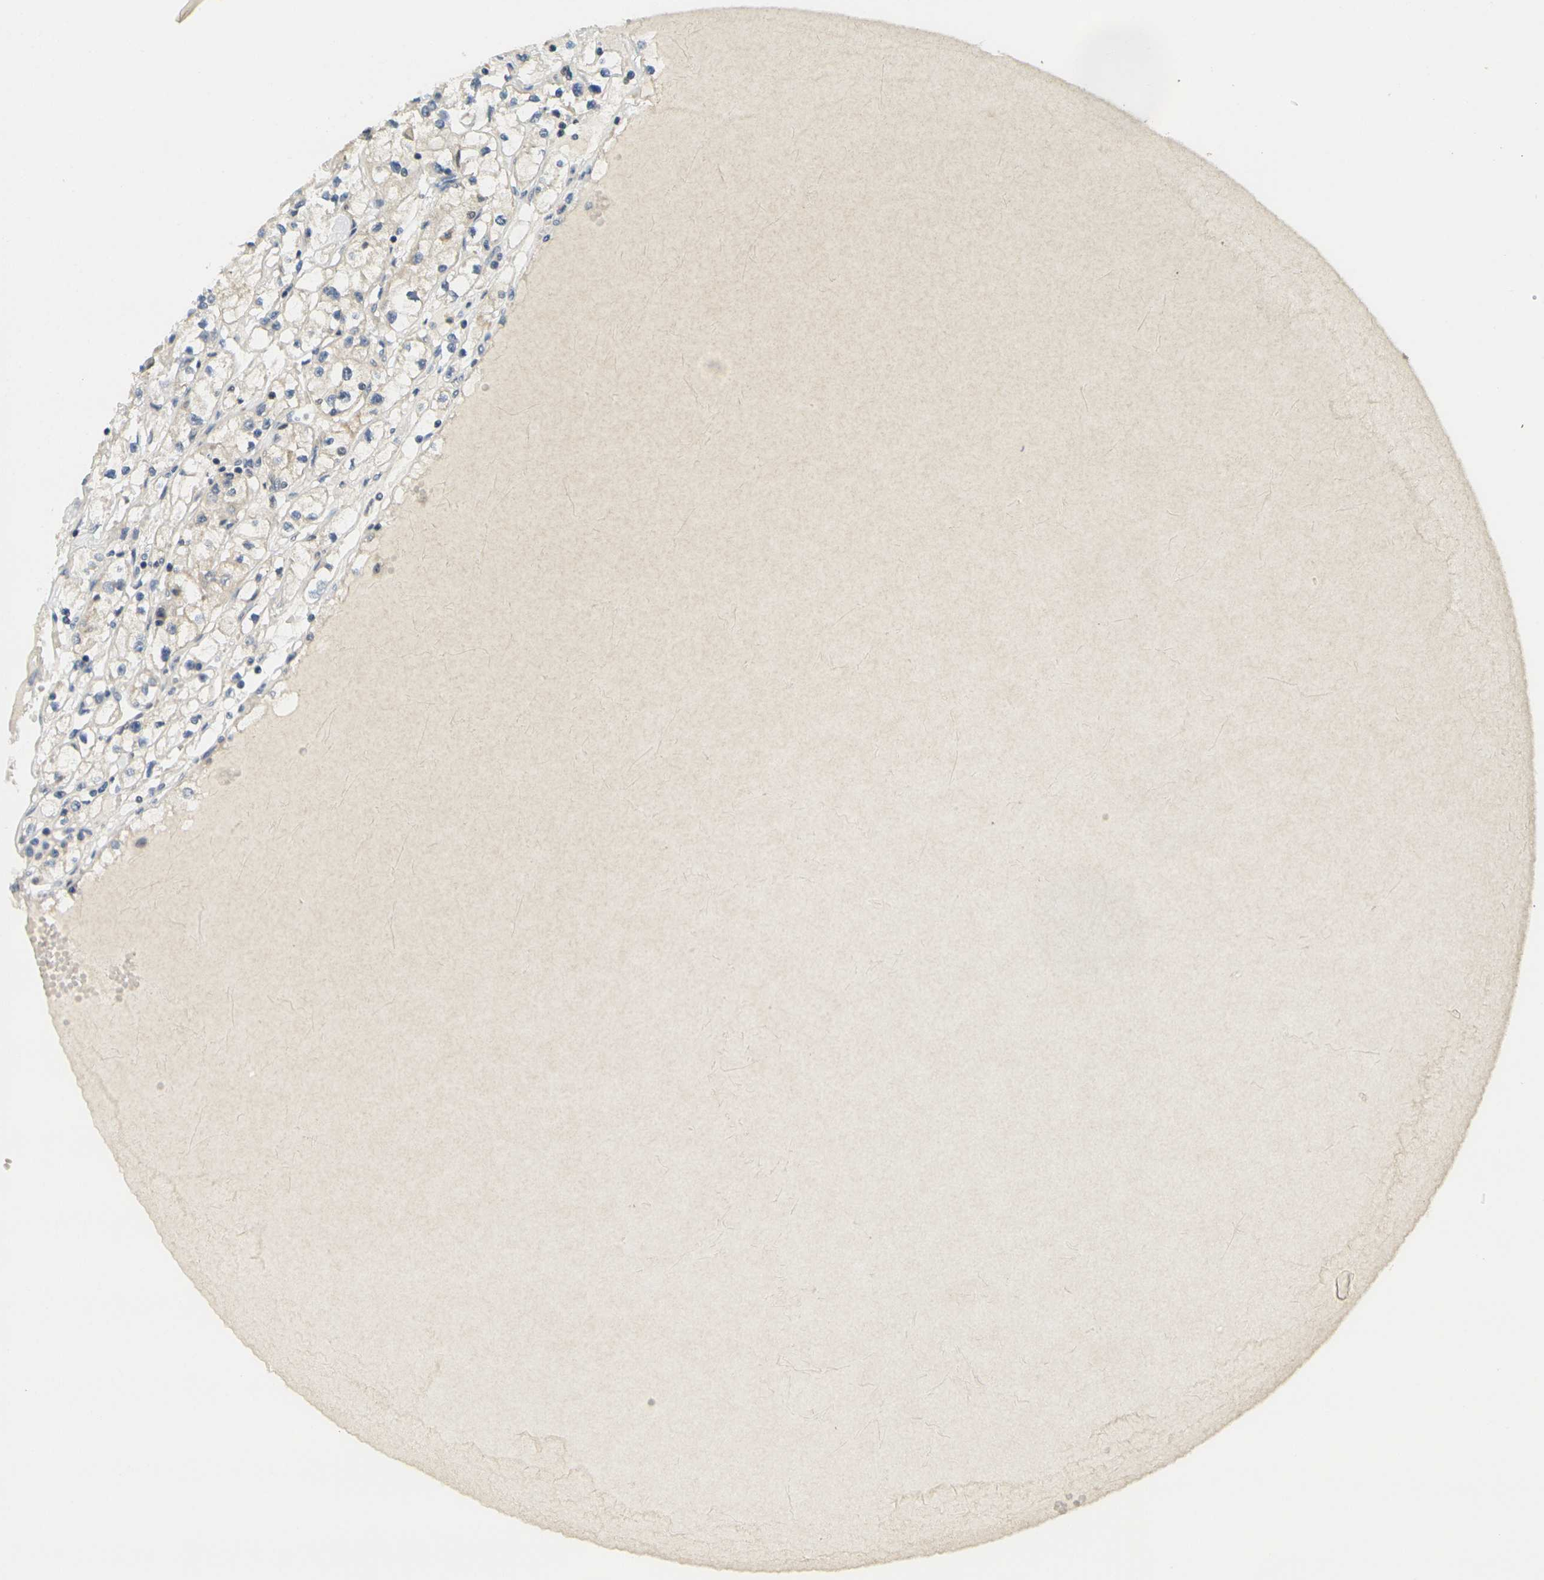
{"staining": {"intensity": "weak", "quantity": ">75%", "location": "cytoplasmic/membranous"}, "tissue": "renal cancer", "cell_type": "Tumor cells", "image_type": "cancer", "snomed": [{"axis": "morphology", "description": "Adenocarcinoma, NOS"}, {"axis": "topography", "description": "Kidney"}], "caption": "A low amount of weak cytoplasmic/membranous staining is present in about >75% of tumor cells in adenocarcinoma (renal) tissue.", "gene": "KLHL8", "patient": {"sex": "male", "age": 56}}